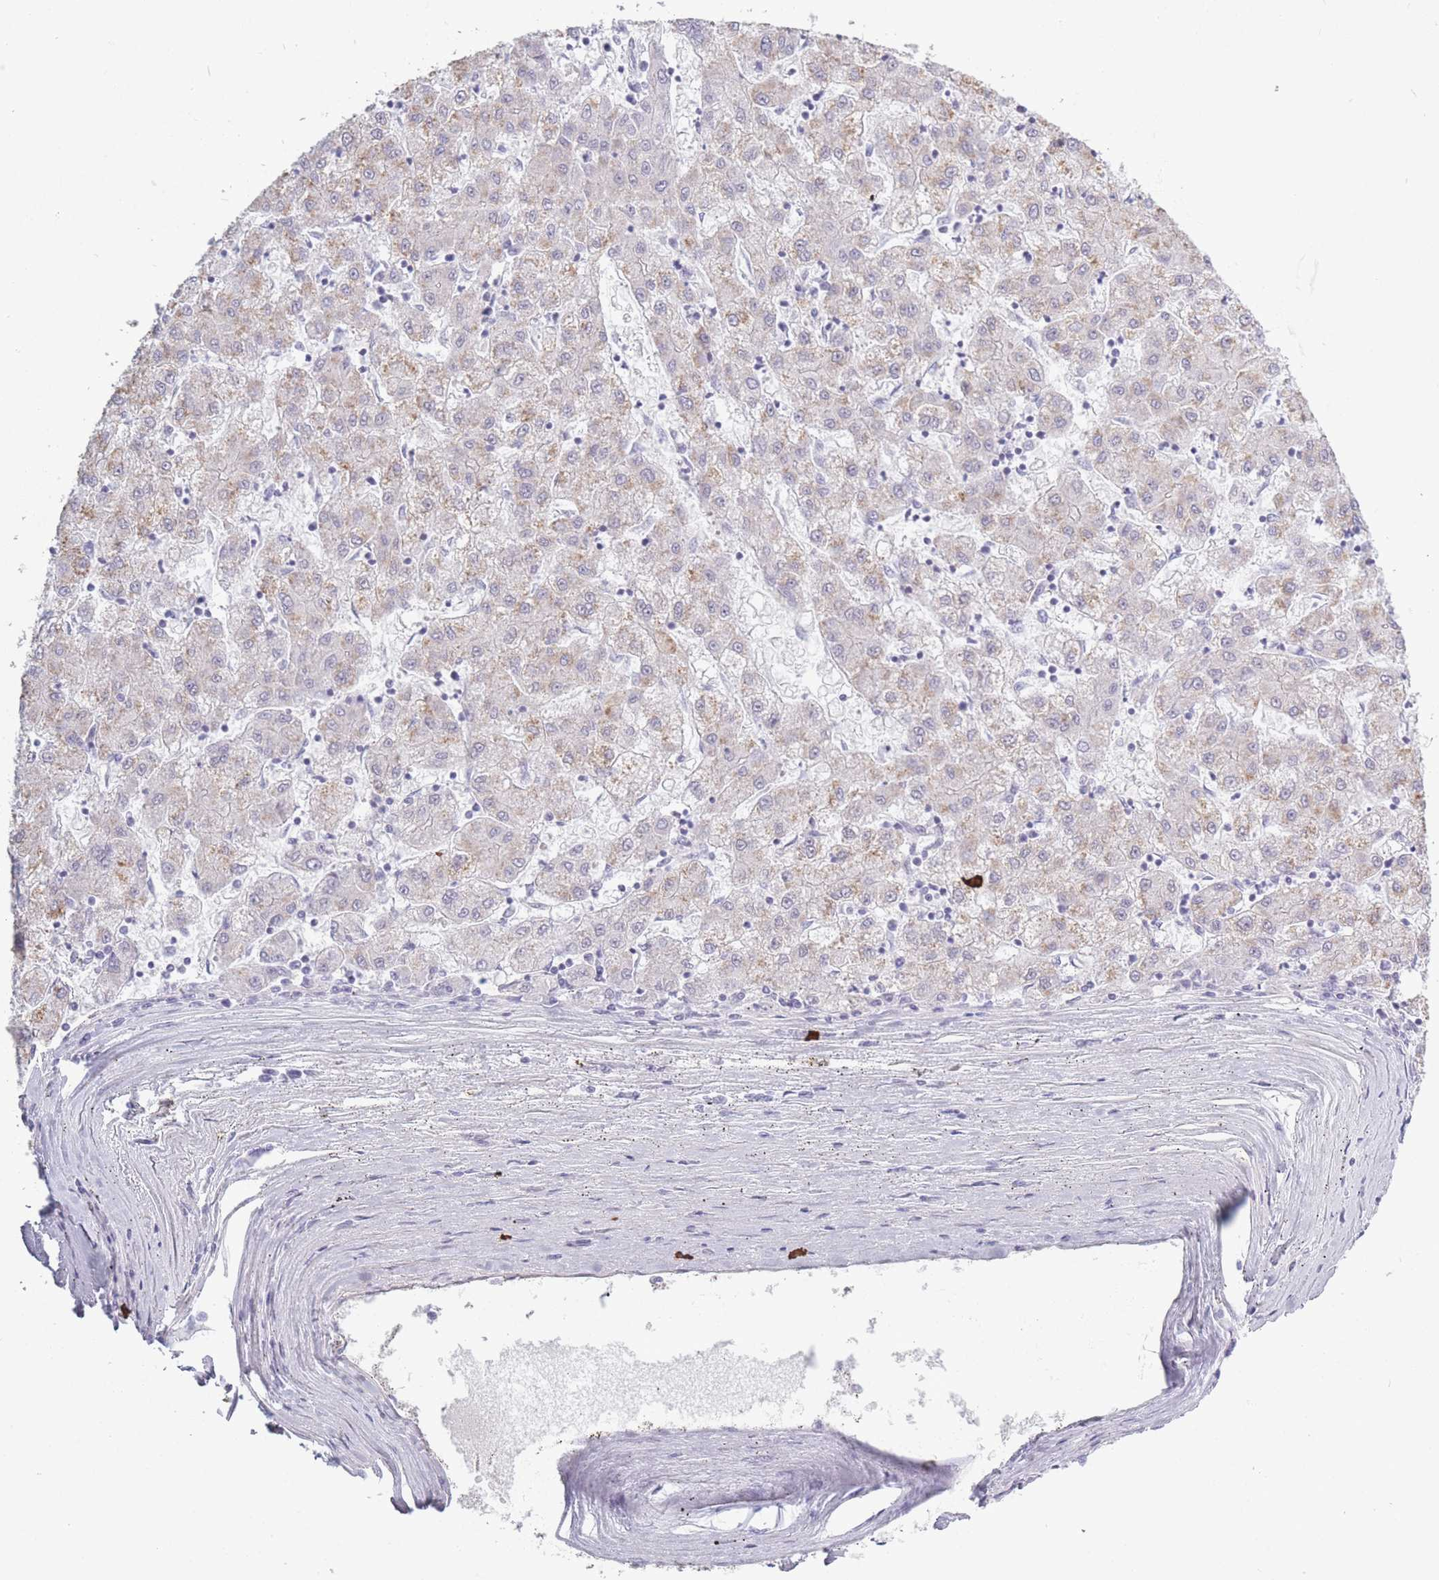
{"staining": {"intensity": "weak", "quantity": "25%-75%", "location": "cytoplasmic/membranous"}, "tissue": "liver cancer", "cell_type": "Tumor cells", "image_type": "cancer", "snomed": [{"axis": "morphology", "description": "Carcinoma, Hepatocellular, NOS"}, {"axis": "topography", "description": "Liver"}], "caption": "High-magnification brightfield microscopy of liver cancer (hepatocellular carcinoma) stained with DAB (brown) and counterstained with hematoxylin (blue). tumor cells exhibit weak cytoplasmic/membranous positivity is seen in about25%-75% of cells.", "gene": "PLEKHG2", "patient": {"sex": "male", "age": 72}}